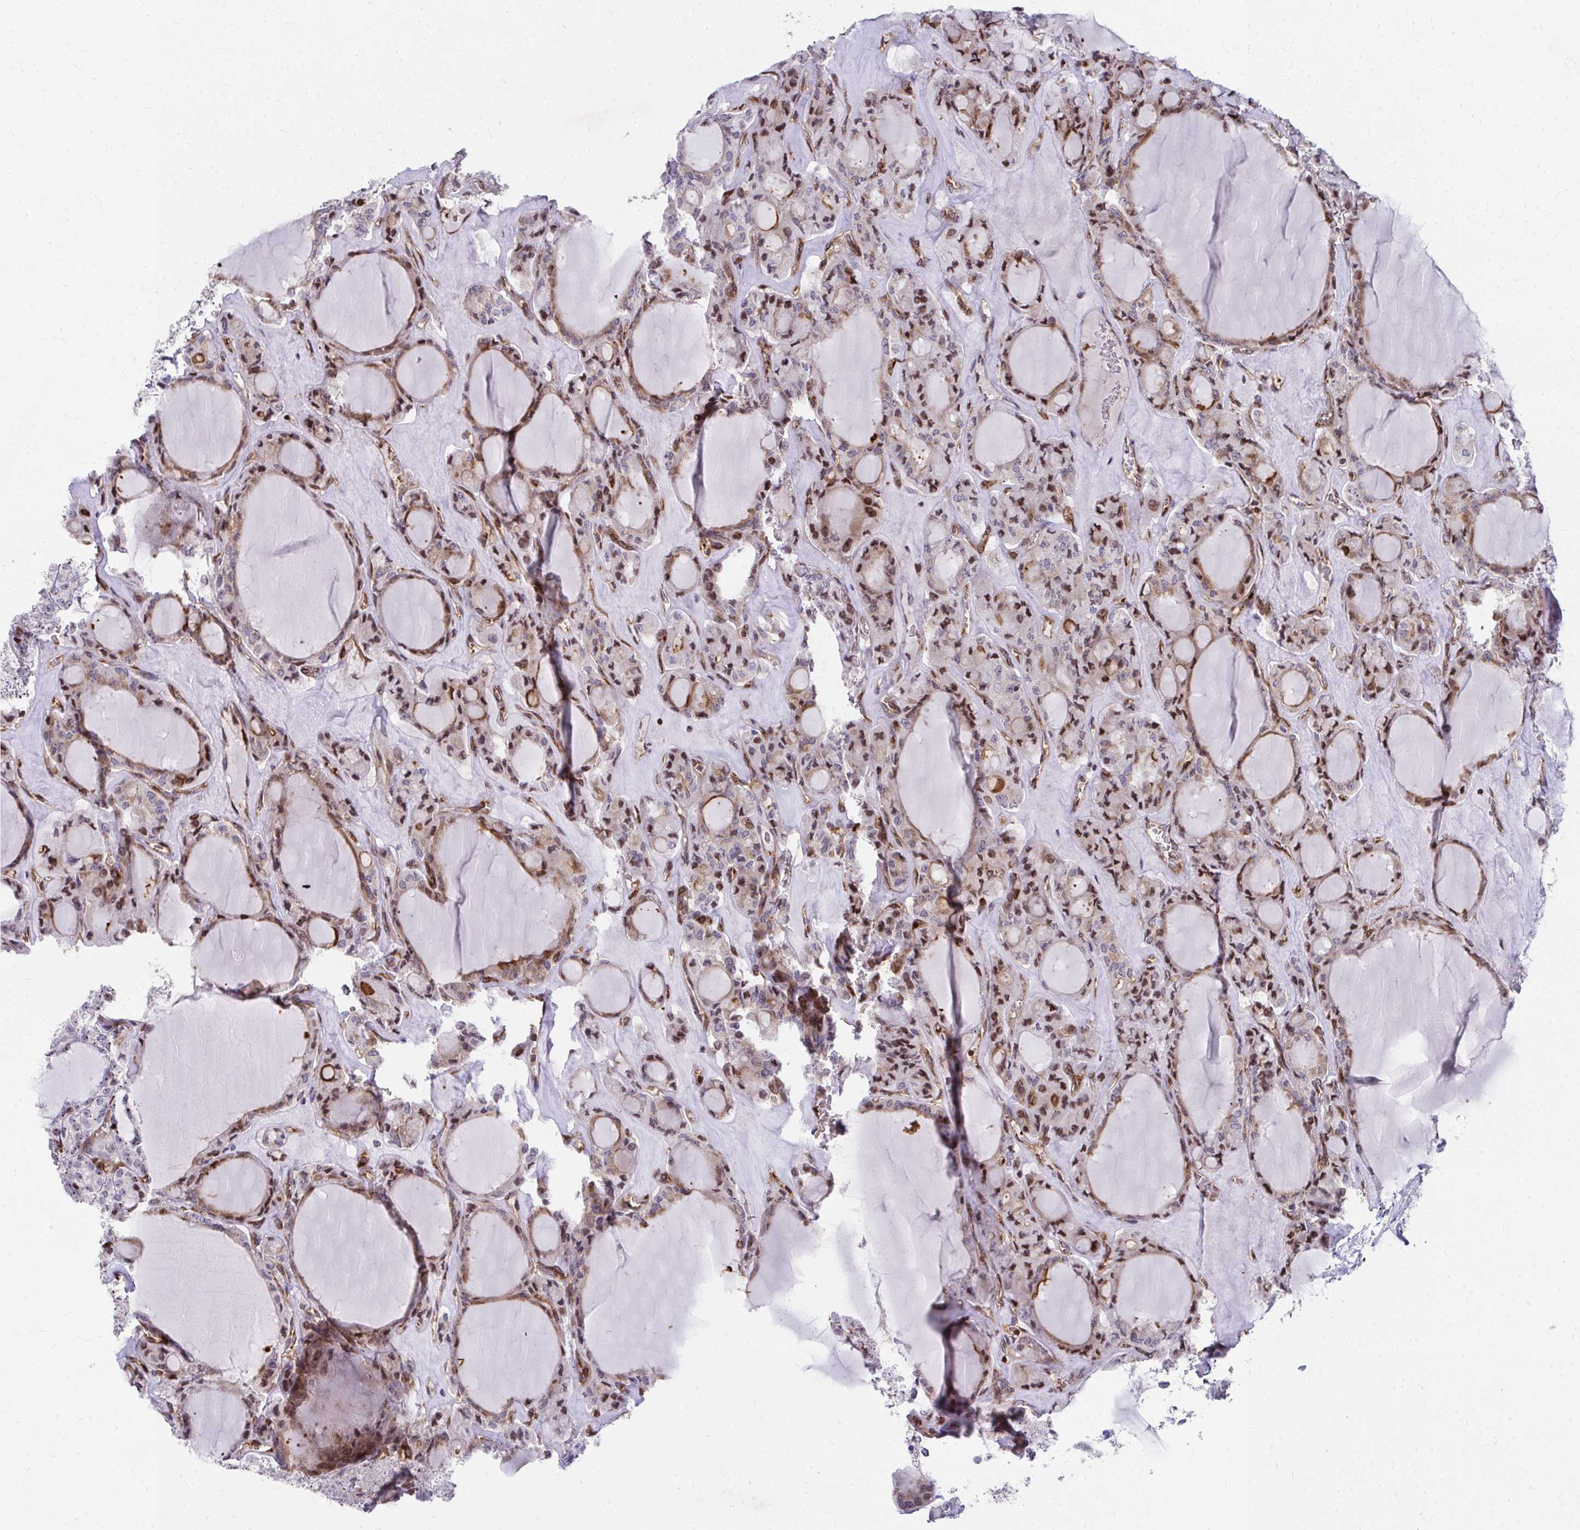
{"staining": {"intensity": "moderate", "quantity": "25%-75%", "location": "cytoplasmic/membranous,nuclear"}, "tissue": "thyroid cancer", "cell_type": "Tumor cells", "image_type": "cancer", "snomed": [{"axis": "morphology", "description": "Follicular adenoma carcinoma, NOS"}, {"axis": "topography", "description": "Thyroid gland"}], "caption": "Immunohistochemical staining of human thyroid cancer exhibits medium levels of moderate cytoplasmic/membranous and nuclear staining in approximately 25%-75% of tumor cells.", "gene": "FOXN3", "patient": {"sex": "female", "age": 63}}